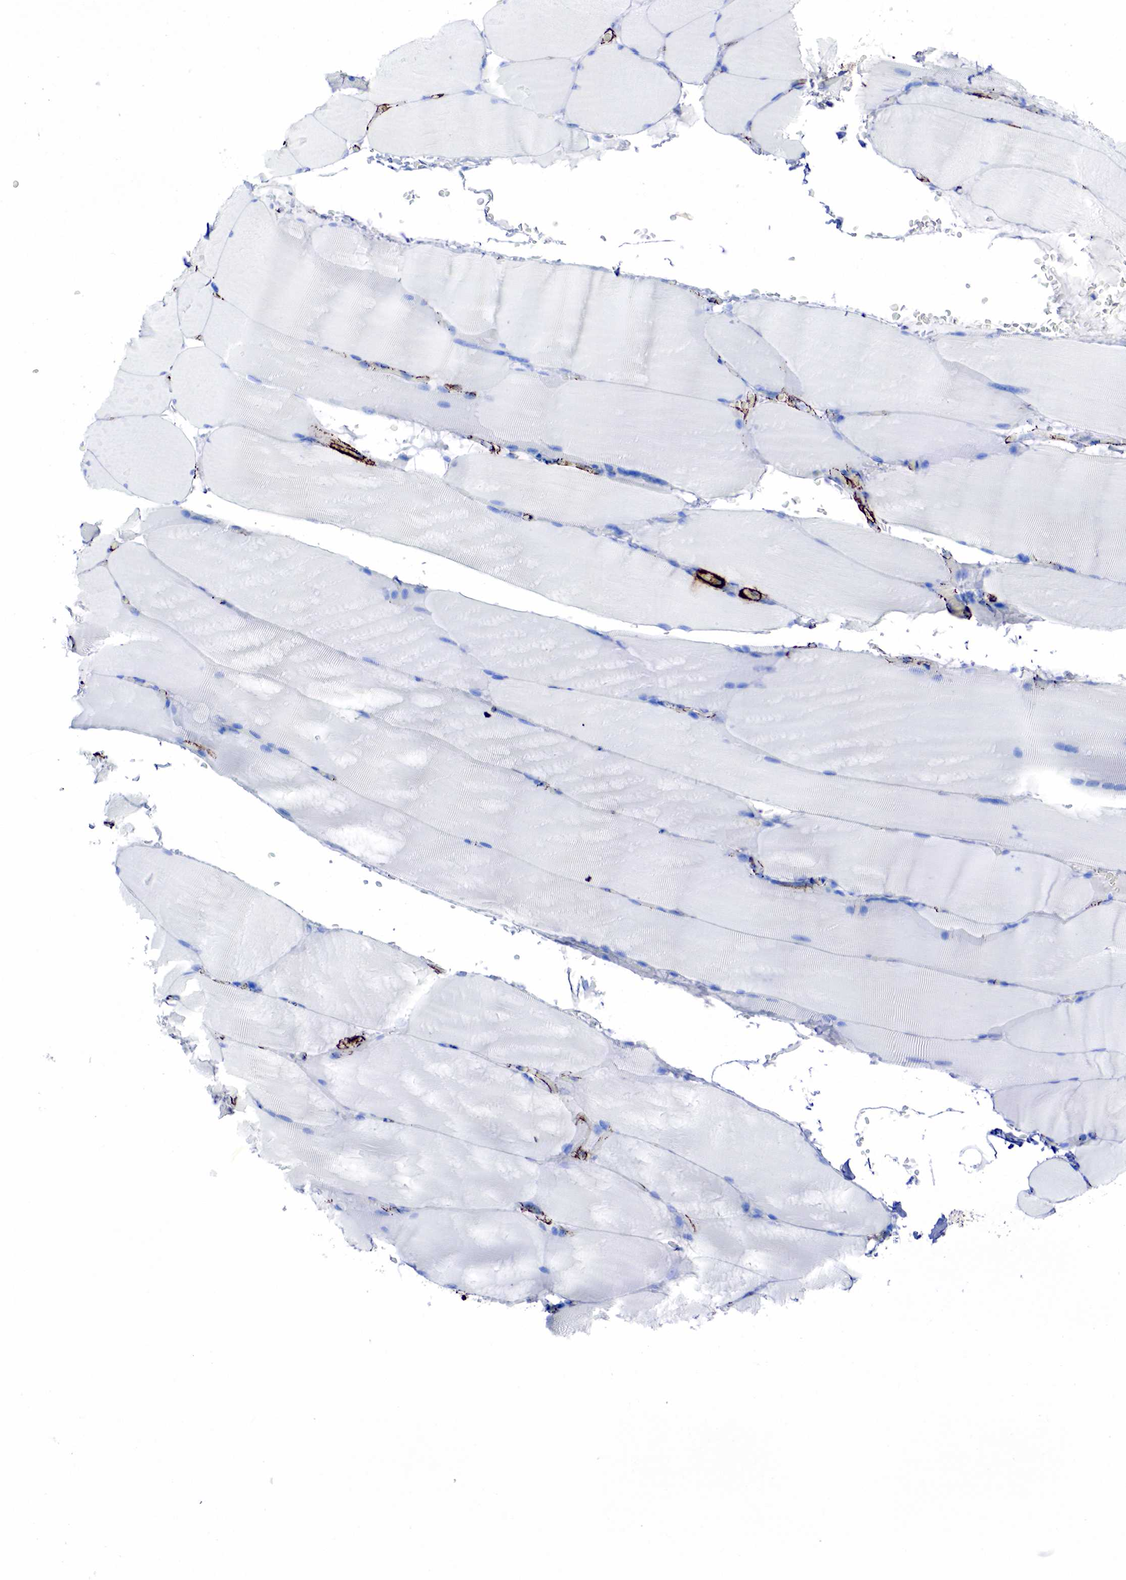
{"staining": {"intensity": "negative", "quantity": "none", "location": "none"}, "tissue": "skeletal muscle", "cell_type": "Myocytes", "image_type": "normal", "snomed": [{"axis": "morphology", "description": "Normal tissue, NOS"}, {"axis": "topography", "description": "Skeletal muscle"}], "caption": "A high-resolution photomicrograph shows IHC staining of unremarkable skeletal muscle, which shows no significant positivity in myocytes.", "gene": "ACTA2", "patient": {"sex": "male", "age": 71}}